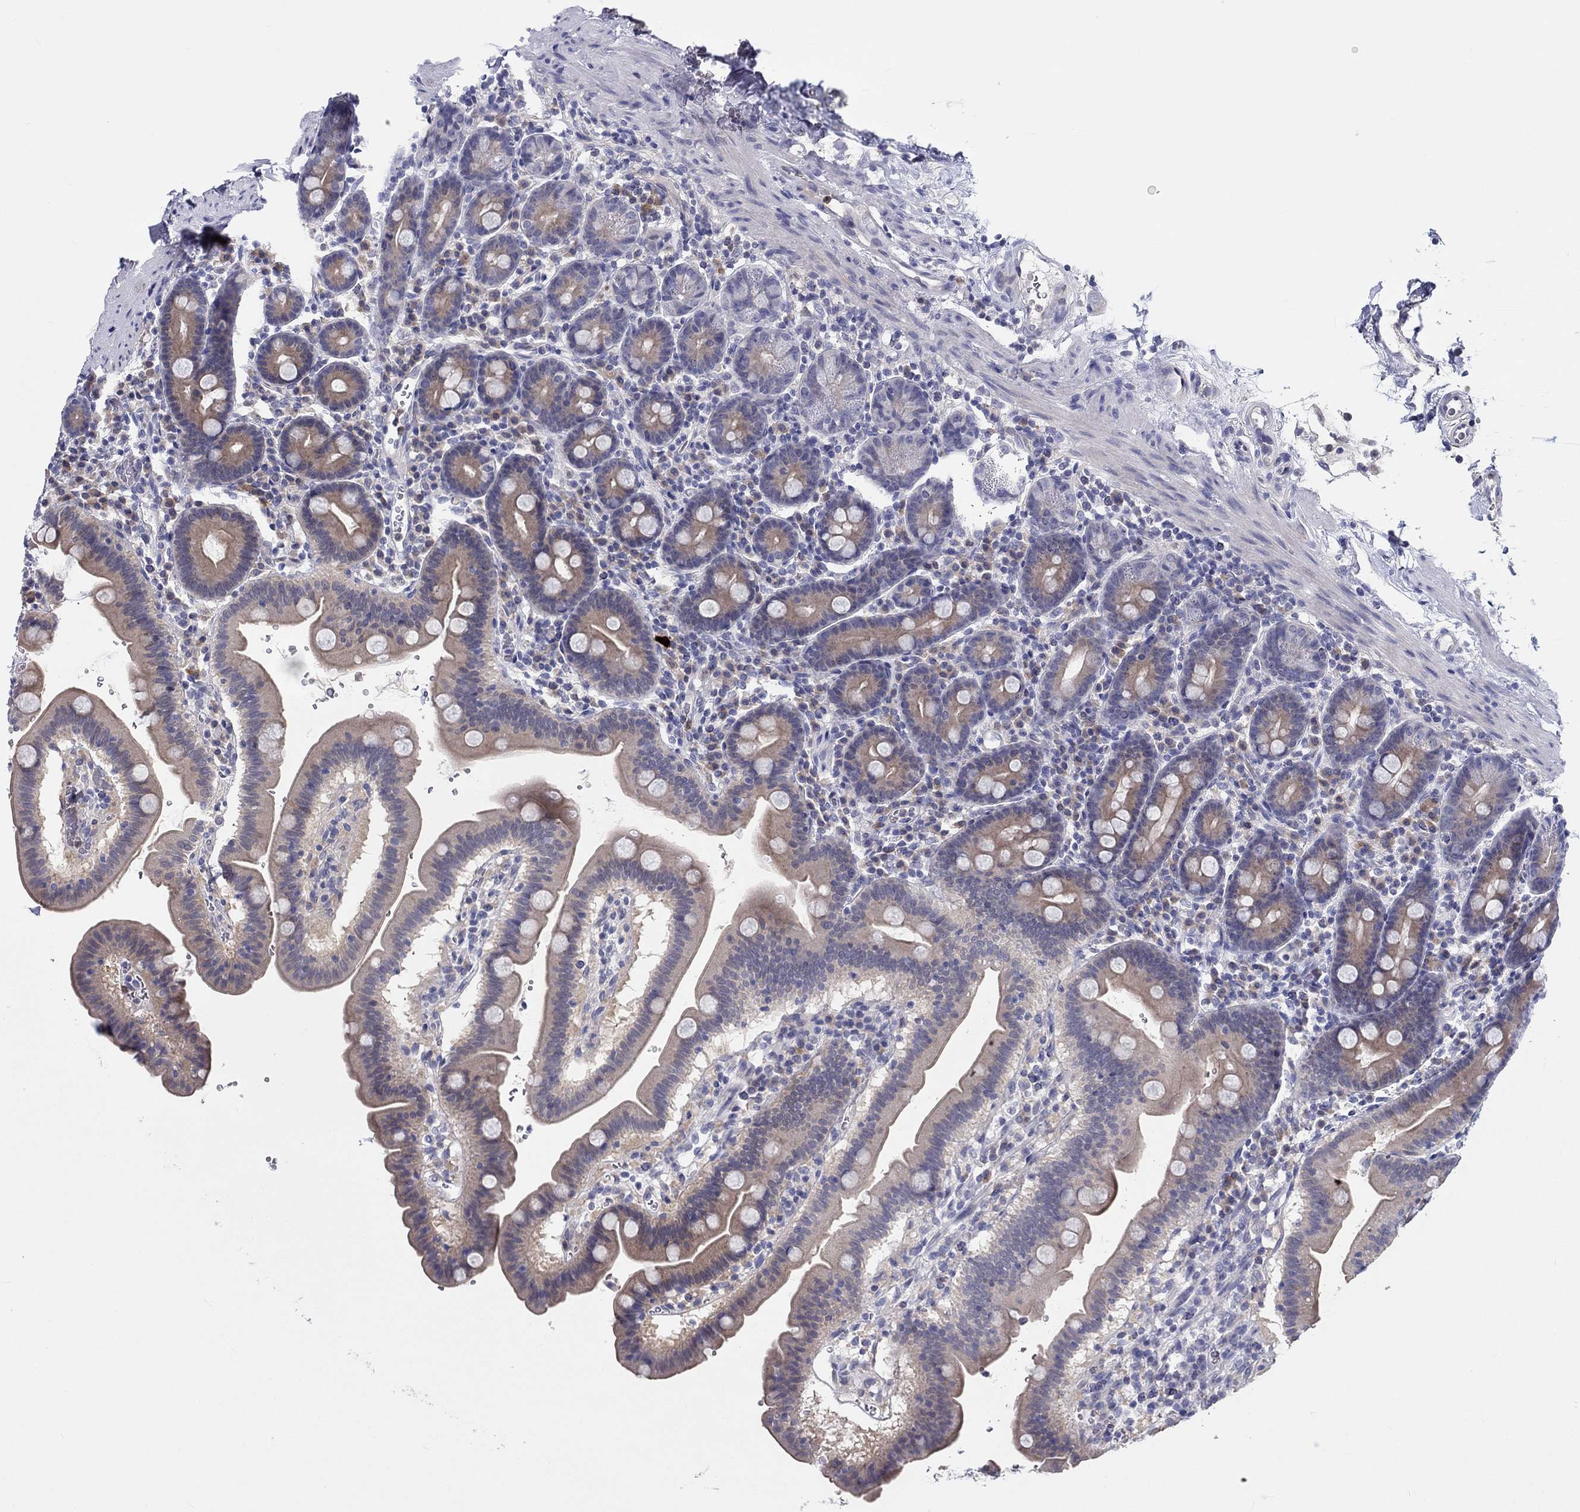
{"staining": {"intensity": "weak", "quantity": "25%-75%", "location": "cytoplasmic/membranous"}, "tissue": "duodenum", "cell_type": "Glandular cells", "image_type": "normal", "snomed": [{"axis": "morphology", "description": "Normal tissue, NOS"}, {"axis": "topography", "description": "Duodenum"}], "caption": "Duodenum stained with IHC displays weak cytoplasmic/membranous expression in approximately 25%-75% of glandular cells.", "gene": "ABCG4", "patient": {"sex": "male", "age": 59}}